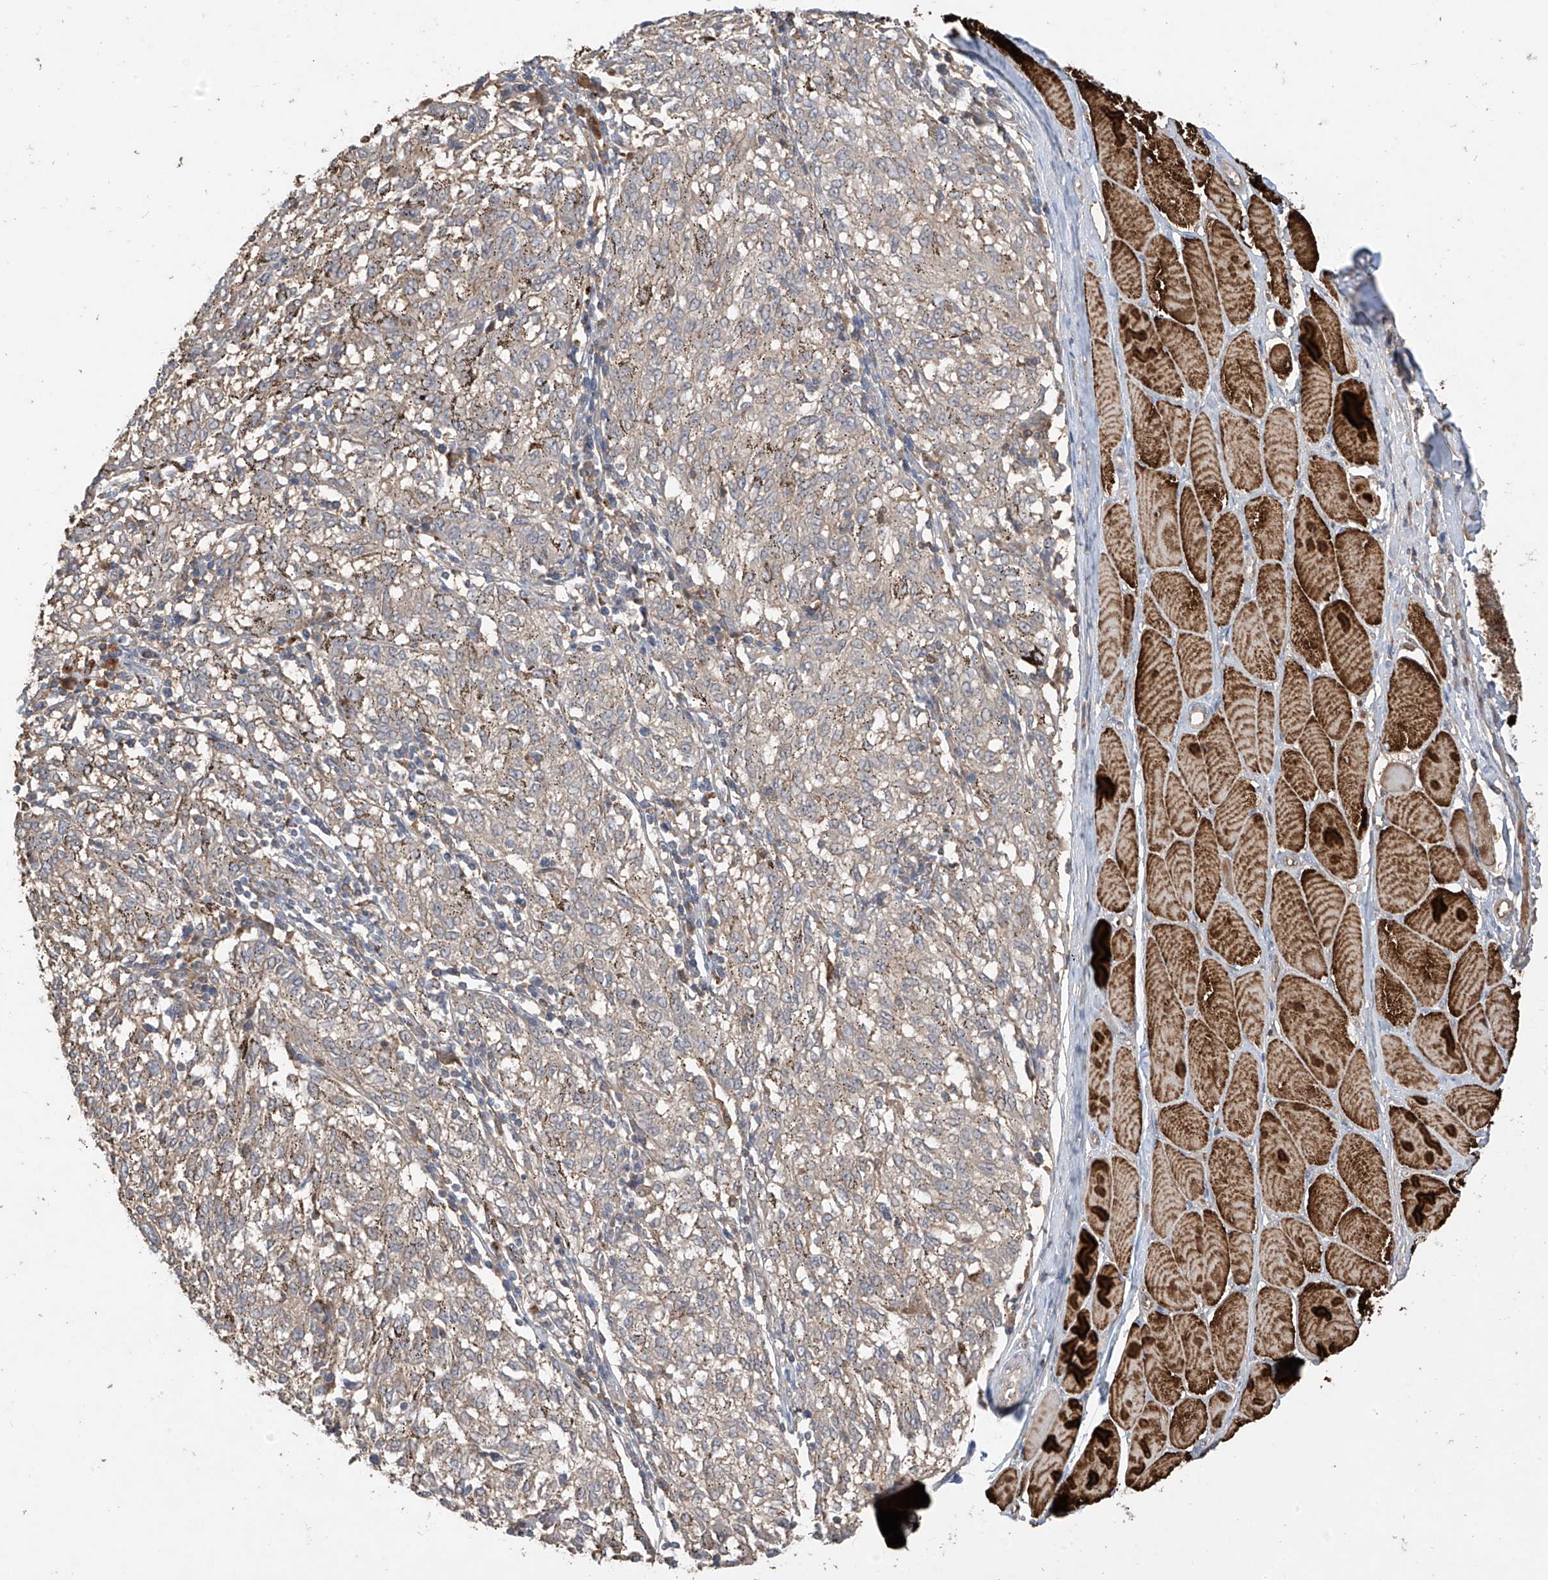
{"staining": {"intensity": "negative", "quantity": "none", "location": "none"}, "tissue": "melanoma", "cell_type": "Tumor cells", "image_type": "cancer", "snomed": [{"axis": "morphology", "description": "Malignant melanoma, NOS"}, {"axis": "topography", "description": "Skin"}], "caption": "Human malignant melanoma stained for a protein using immunohistochemistry (IHC) displays no staining in tumor cells.", "gene": "CACNA2D4", "patient": {"sex": "female", "age": 72}}